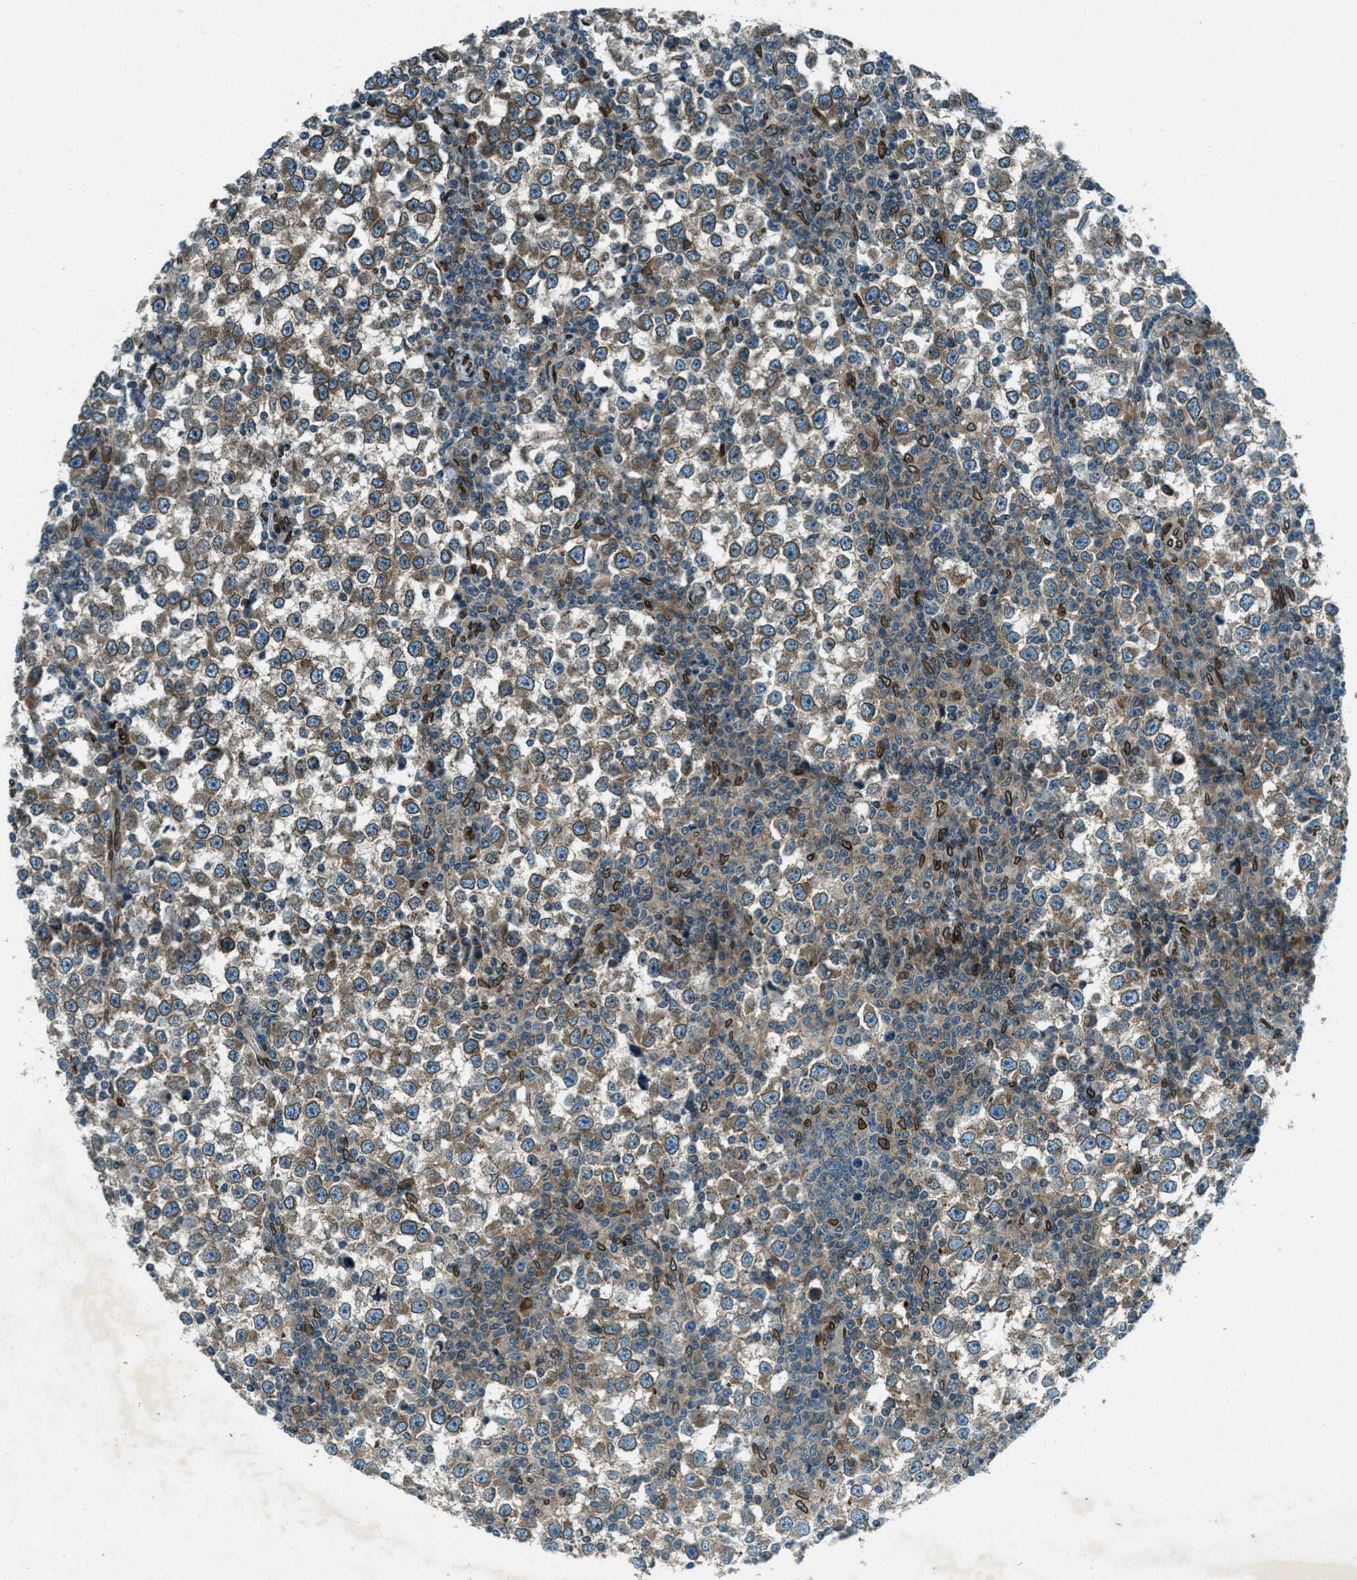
{"staining": {"intensity": "moderate", "quantity": ">75%", "location": "cytoplasmic/membranous,nuclear"}, "tissue": "testis cancer", "cell_type": "Tumor cells", "image_type": "cancer", "snomed": [{"axis": "morphology", "description": "Seminoma, NOS"}, {"axis": "topography", "description": "Testis"}], "caption": "The immunohistochemical stain highlights moderate cytoplasmic/membranous and nuclear positivity in tumor cells of testis seminoma tissue.", "gene": "LEMD2", "patient": {"sex": "male", "age": 65}}